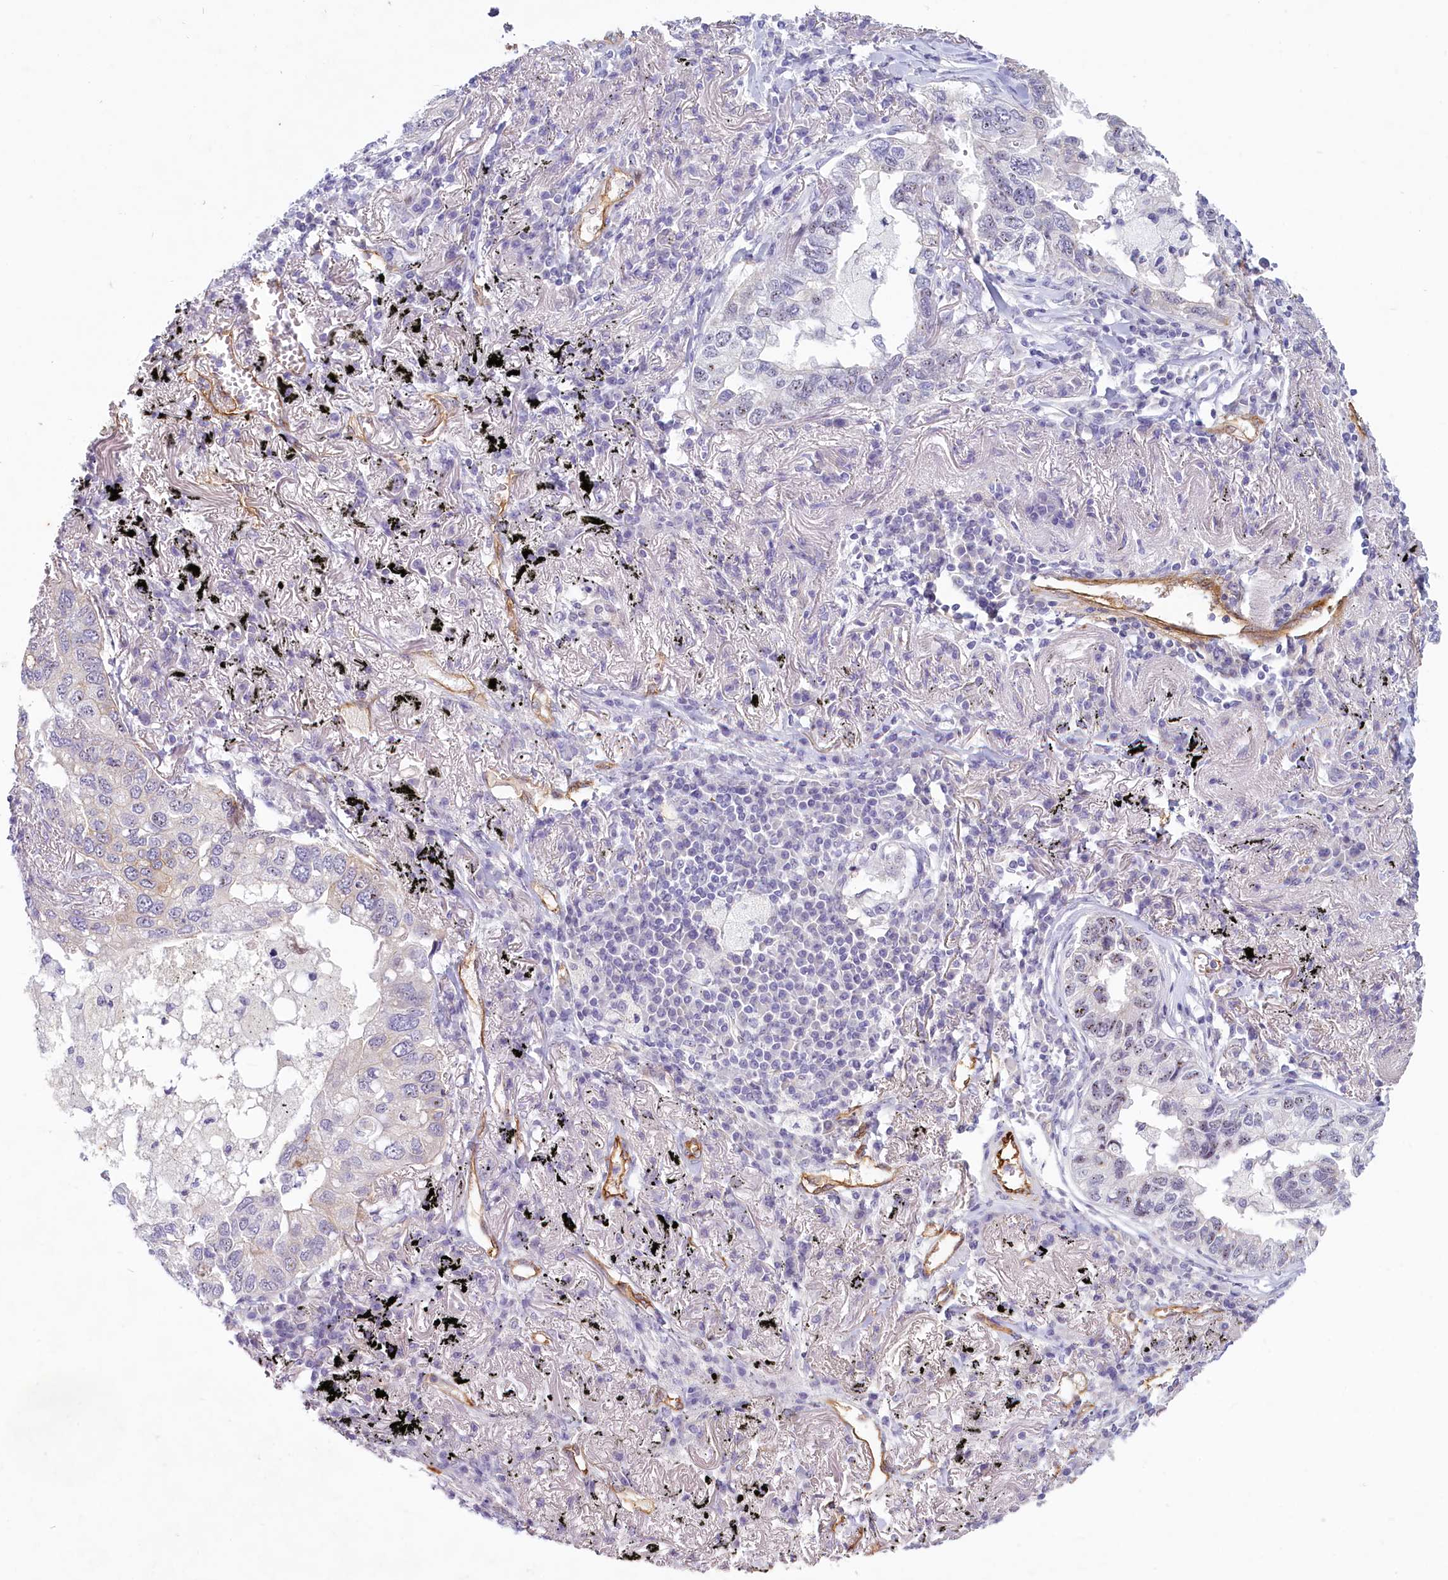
{"staining": {"intensity": "negative", "quantity": "none", "location": "none"}, "tissue": "lung cancer", "cell_type": "Tumor cells", "image_type": "cancer", "snomed": [{"axis": "morphology", "description": "Adenocarcinoma, NOS"}, {"axis": "topography", "description": "Lung"}], "caption": "Human lung cancer (adenocarcinoma) stained for a protein using IHC demonstrates no expression in tumor cells.", "gene": "PROCR", "patient": {"sex": "male", "age": 65}}